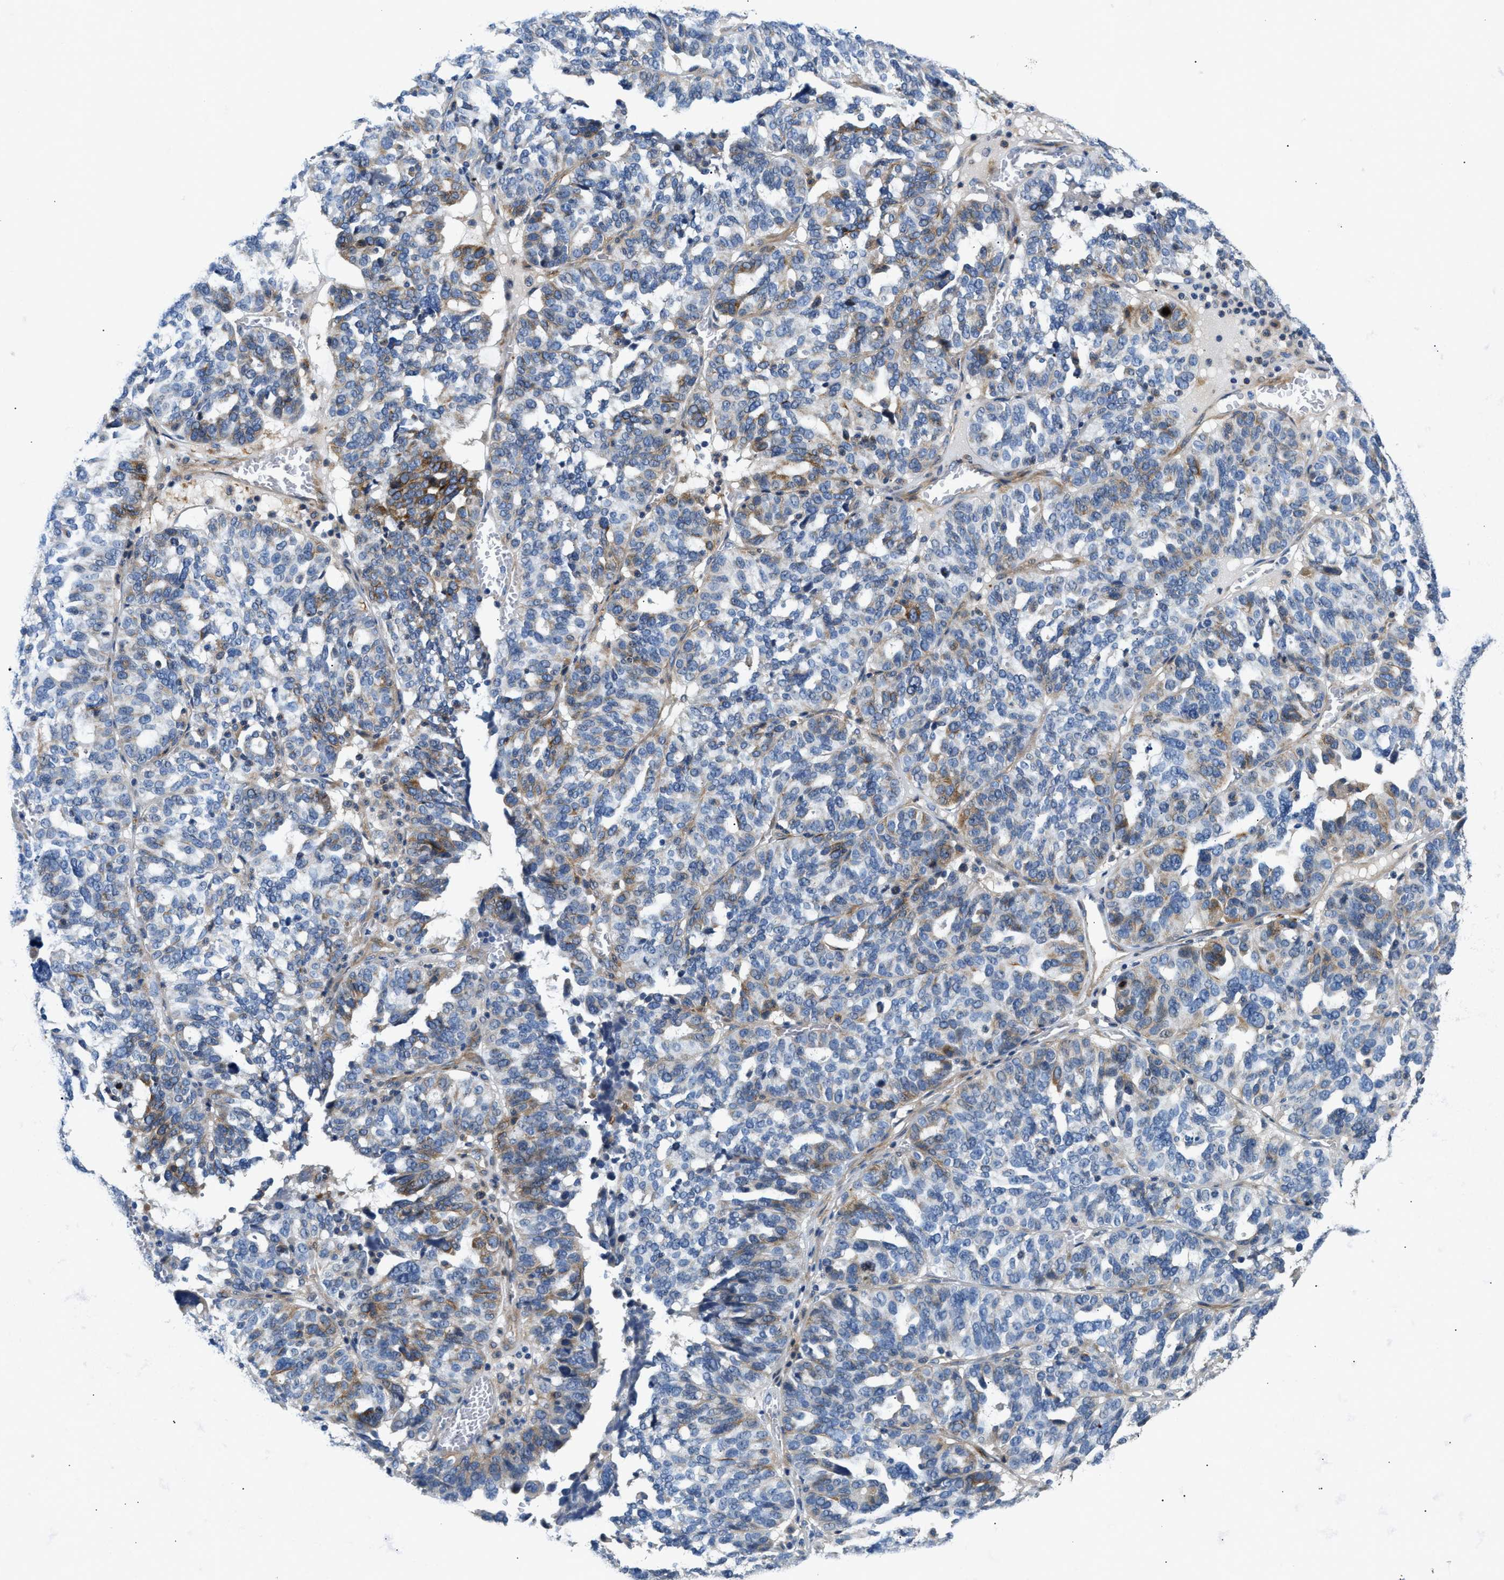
{"staining": {"intensity": "negative", "quantity": "none", "location": "none"}, "tissue": "ovarian cancer", "cell_type": "Tumor cells", "image_type": "cancer", "snomed": [{"axis": "morphology", "description": "Cystadenocarcinoma, serous, NOS"}, {"axis": "topography", "description": "Ovary"}], "caption": "DAB (3,3'-diaminobenzidine) immunohistochemical staining of serous cystadenocarcinoma (ovarian) demonstrates no significant positivity in tumor cells.", "gene": "IL17RC", "patient": {"sex": "female", "age": 59}}